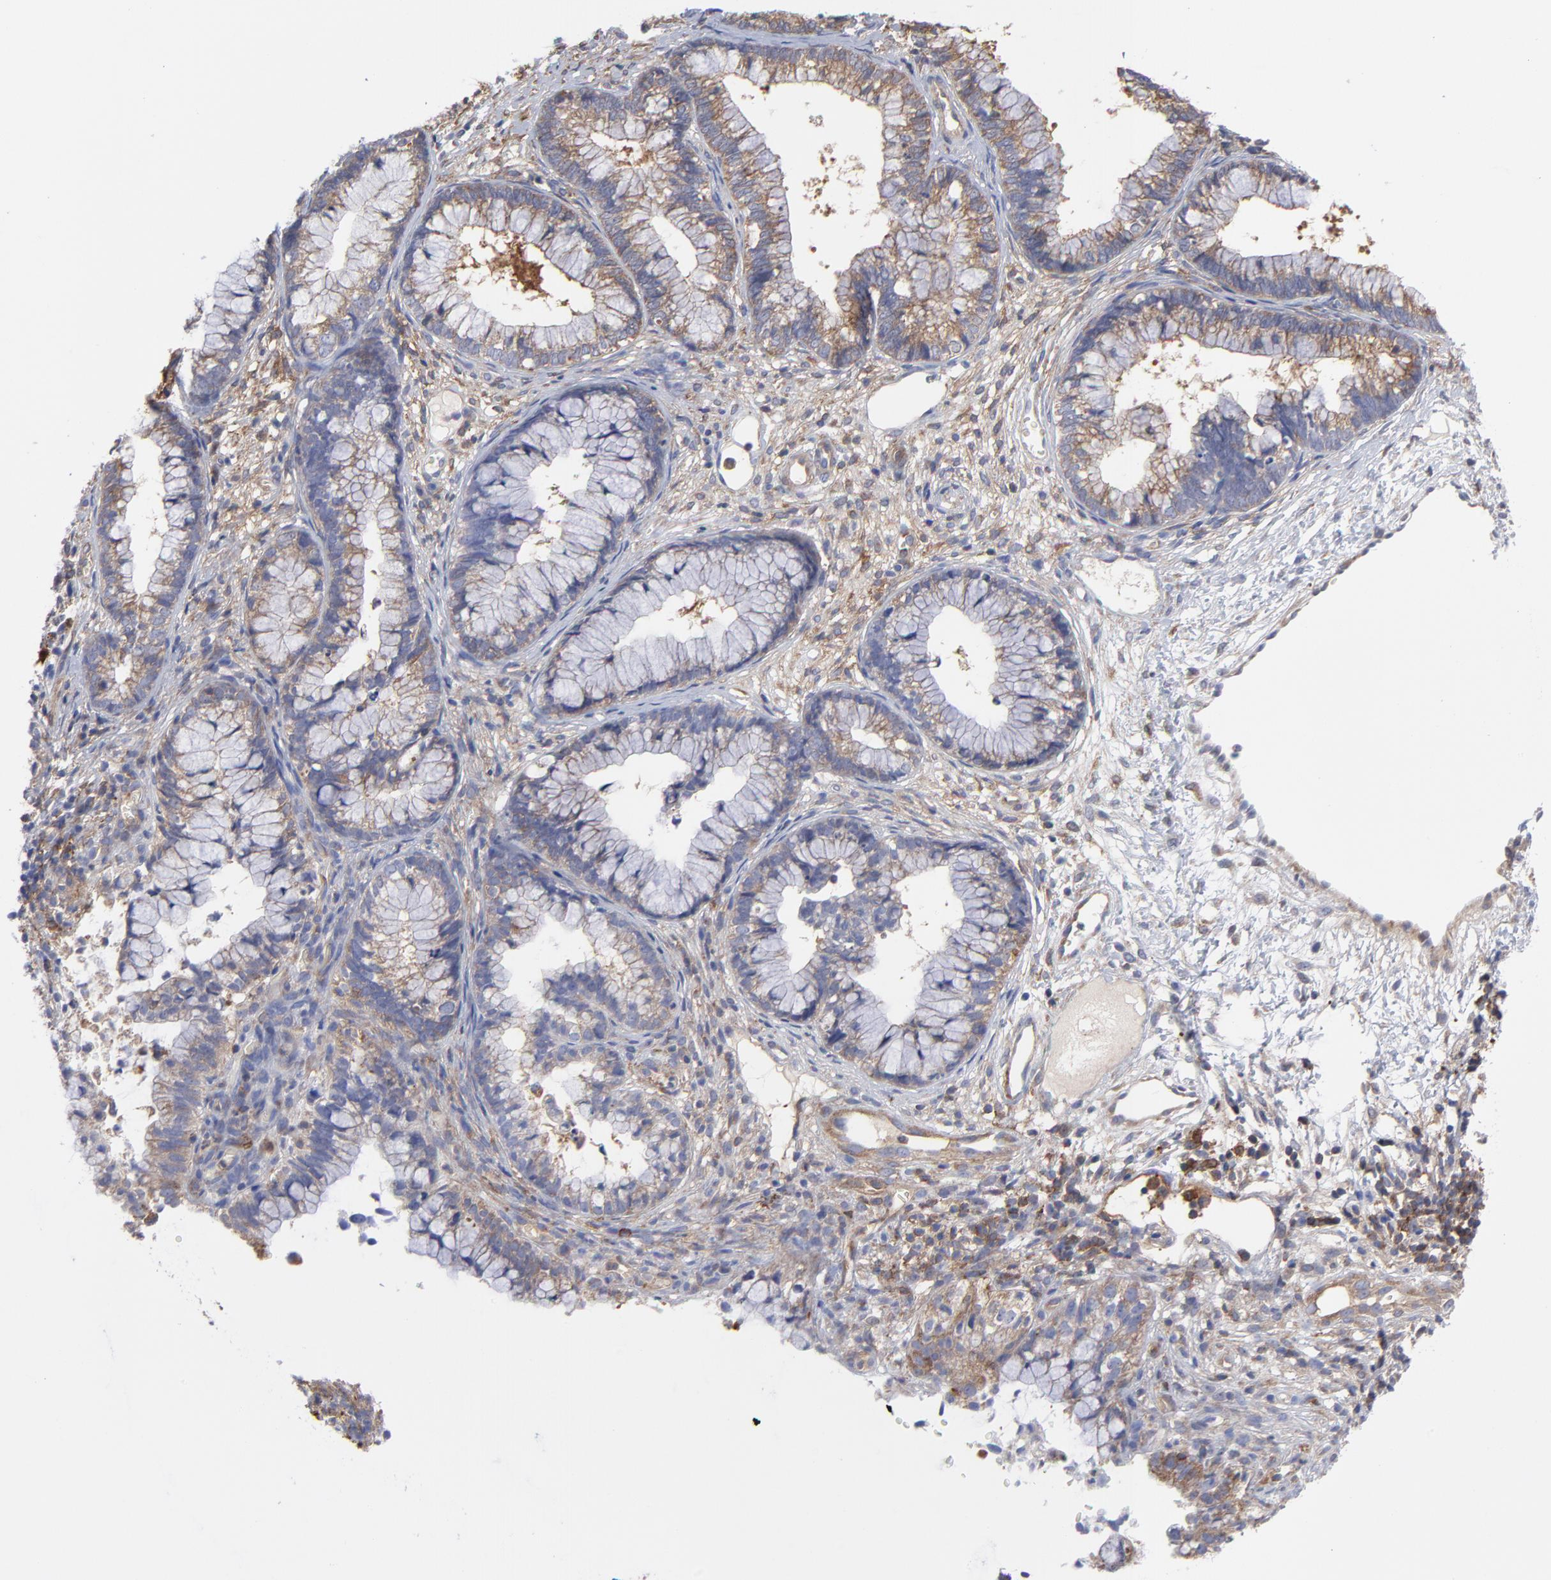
{"staining": {"intensity": "weak", "quantity": ">75%", "location": "cytoplasmic/membranous"}, "tissue": "cervical cancer", "cell_type": "Tumor cells", "image_type": "cancer", "snomed": [{"axis": "morphology", "description": "Adenocarcinoma, NOS"}, {"axis": "topography", "description": "Cervix"}], "caption": "Protein staining reveals weak cytoplasmic/membranous staining in about >75% of tumor cells in adenocarcinoma (cervical).", "gene": "NFKBIA", "patient": {"sex": "female", "age": 44}}